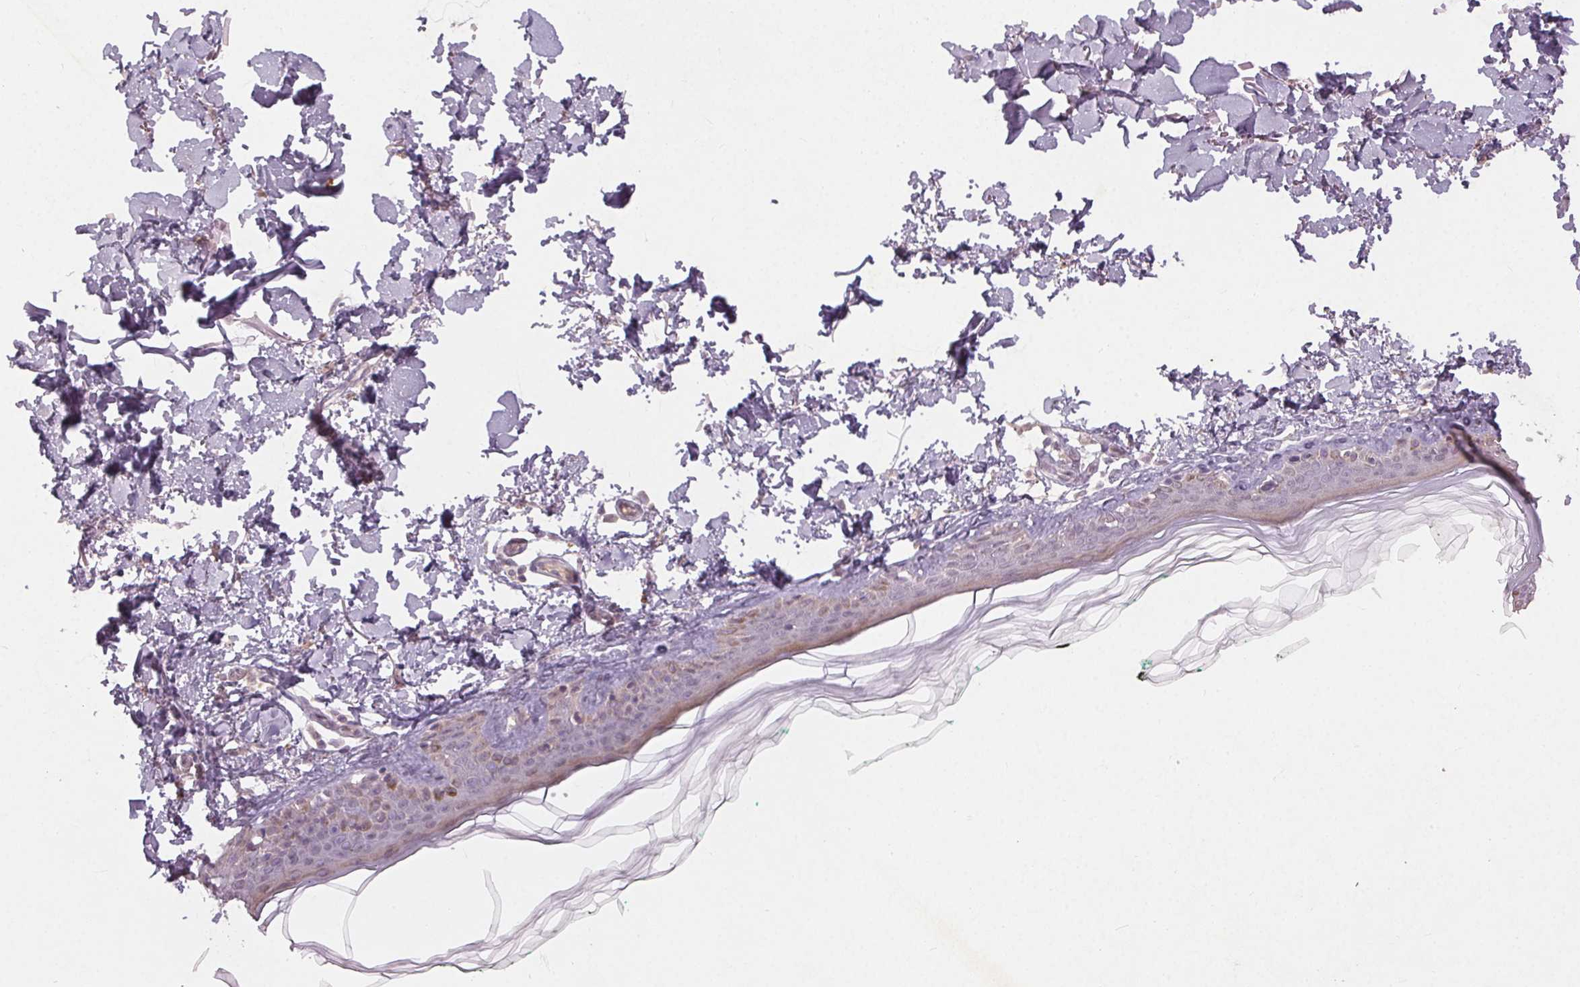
{"staining": {"intensity": "negative", "quantity": "none", "location": "none"}, "tissue": "skin", "cell_type": "Fibroblasts", "image_type": "normal", "snomed": [{"axis": "morphology", "description": "Normal tissue, NOS"}, {"axis": "topography", "description": "Skin"}, {"axis": "topography", "description": "Peripheral nerve tissue"}], "caption": "Immunohistochemistry of normal human skin shows no expression in fibroblasts. The staining was performed using DAB (3,3'-diaminobenzidine) to visualize the protein expression in brown, while the nuclei were stained in blue with hematoxylin (Magnification: 20x).", "gene": "ENSG00000255641", "patient": {"sex": "female", "age": 45}}